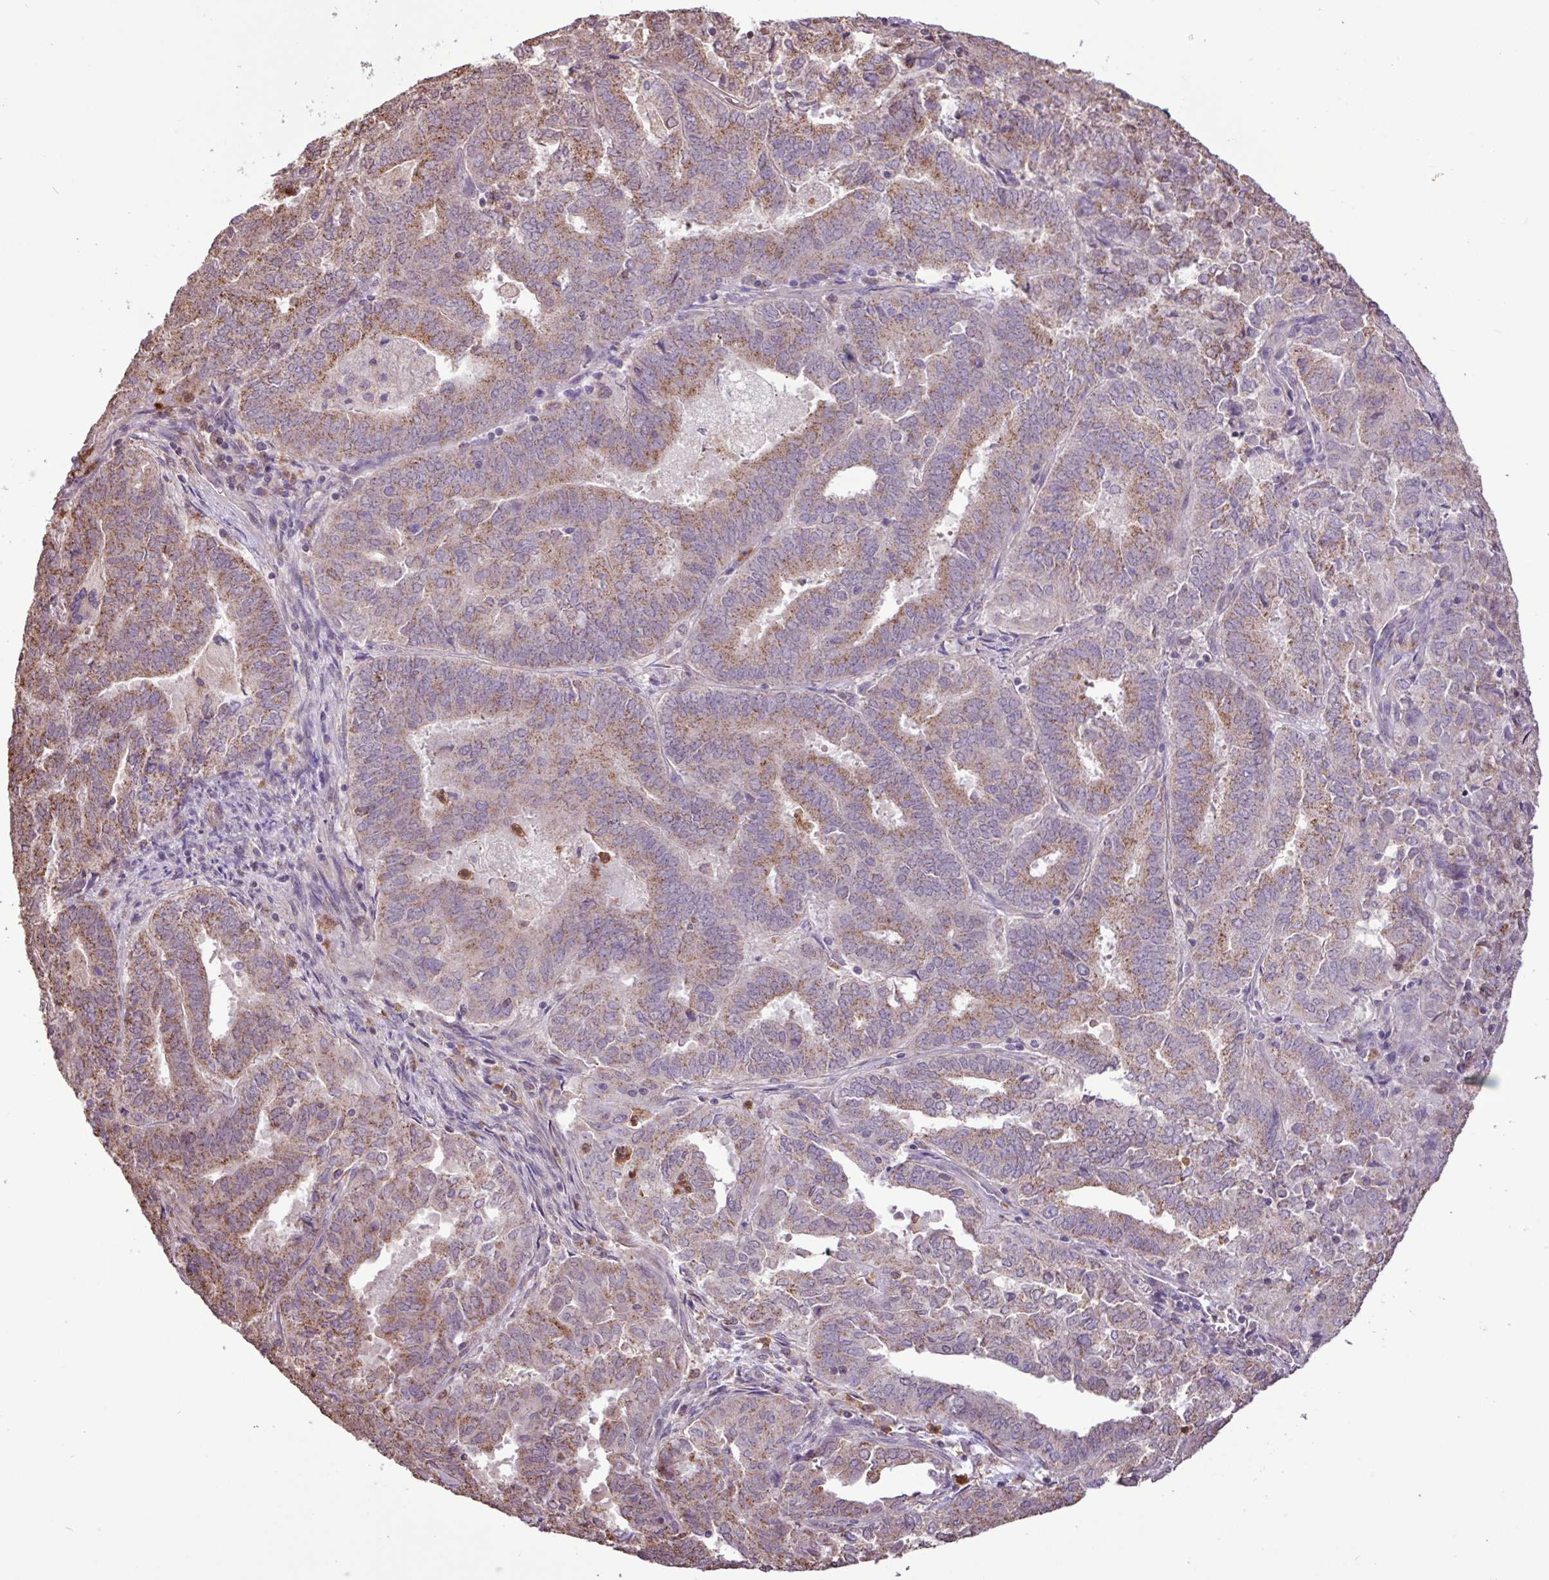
{"staining": {"intensity": "moderate", "quantity": ">75%", "location": "cytoplasmic/membranous"}, "tissue": "endometrial cancer", "cell_type": "Tumor cells", "image_type": "cancer", "snomed": [{"axis": "morphology", "description": "Adenocarcinoma, NOS"}, {"axis": "topography", "description": "Endometrium"}], "caption": "Human adenocarcinoma (endometrial) stained with a brown dye reveals moderate cytoplasmic/membranous positive positivity in approximately >75% of tumor cells.", "gene": "CHST11", "patient": {"sex": "female", "age": 72}}